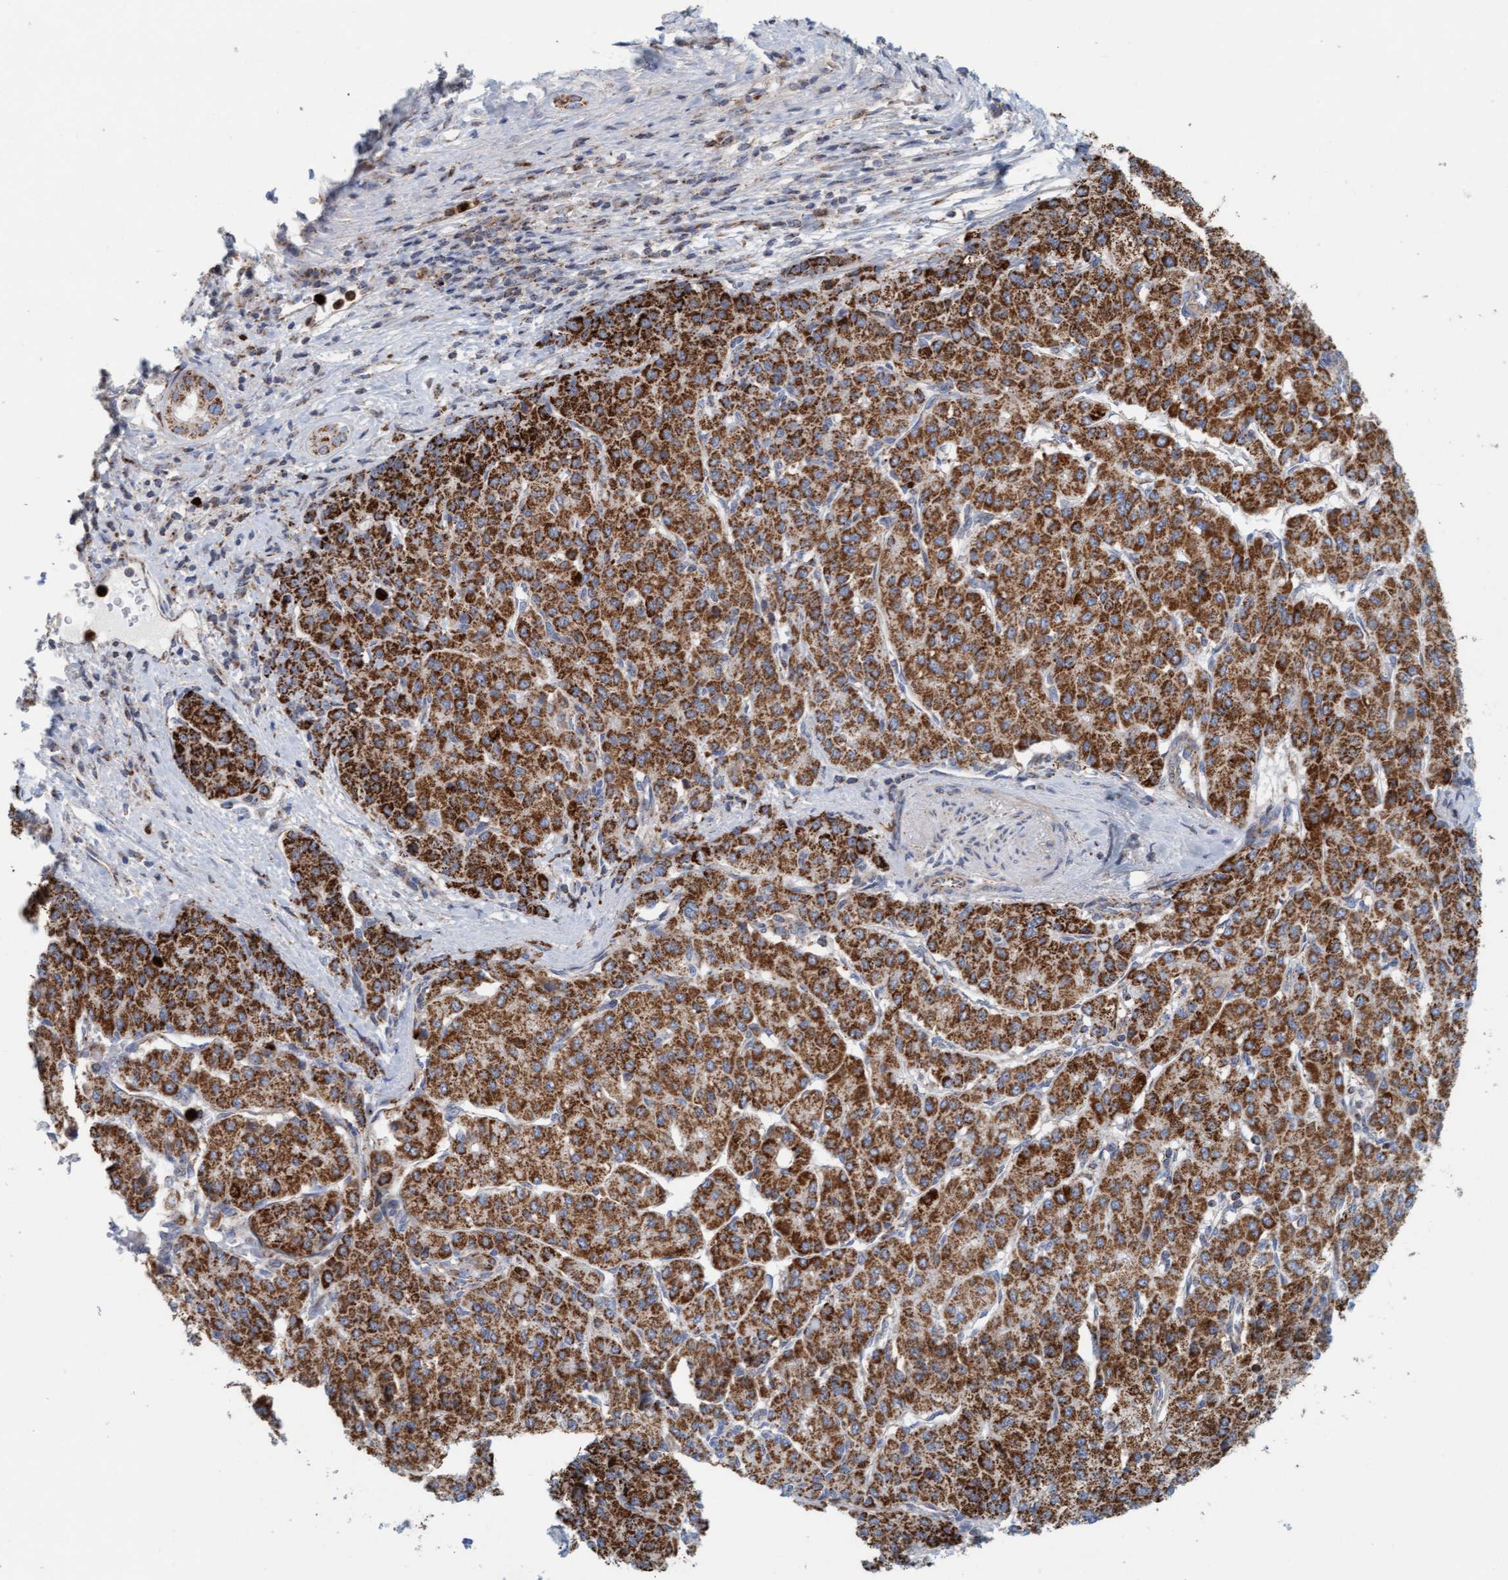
{"staining": {"intensity": "strong", "quantity": ">75%", "location": "cytoplasmic/membranous"}, "tissue": "liver cancer", "cell_type": "Tumor cells", "image_type": "cancer", "snomed": [{"axis": "morphology", "description": "Carcinoma, Hepatocellular, NOS"}, {"axis": "topography", "description": "Liver"}], "caption": "Protein staining by immunohistochemistry demonstrates strong cytoplasmic/membranous positivity in approximately >75% of tumor cells in liver hepatocellular carcinoma.", "gene": "B9D1", "patient": {"sex": "male", "age": 65}}